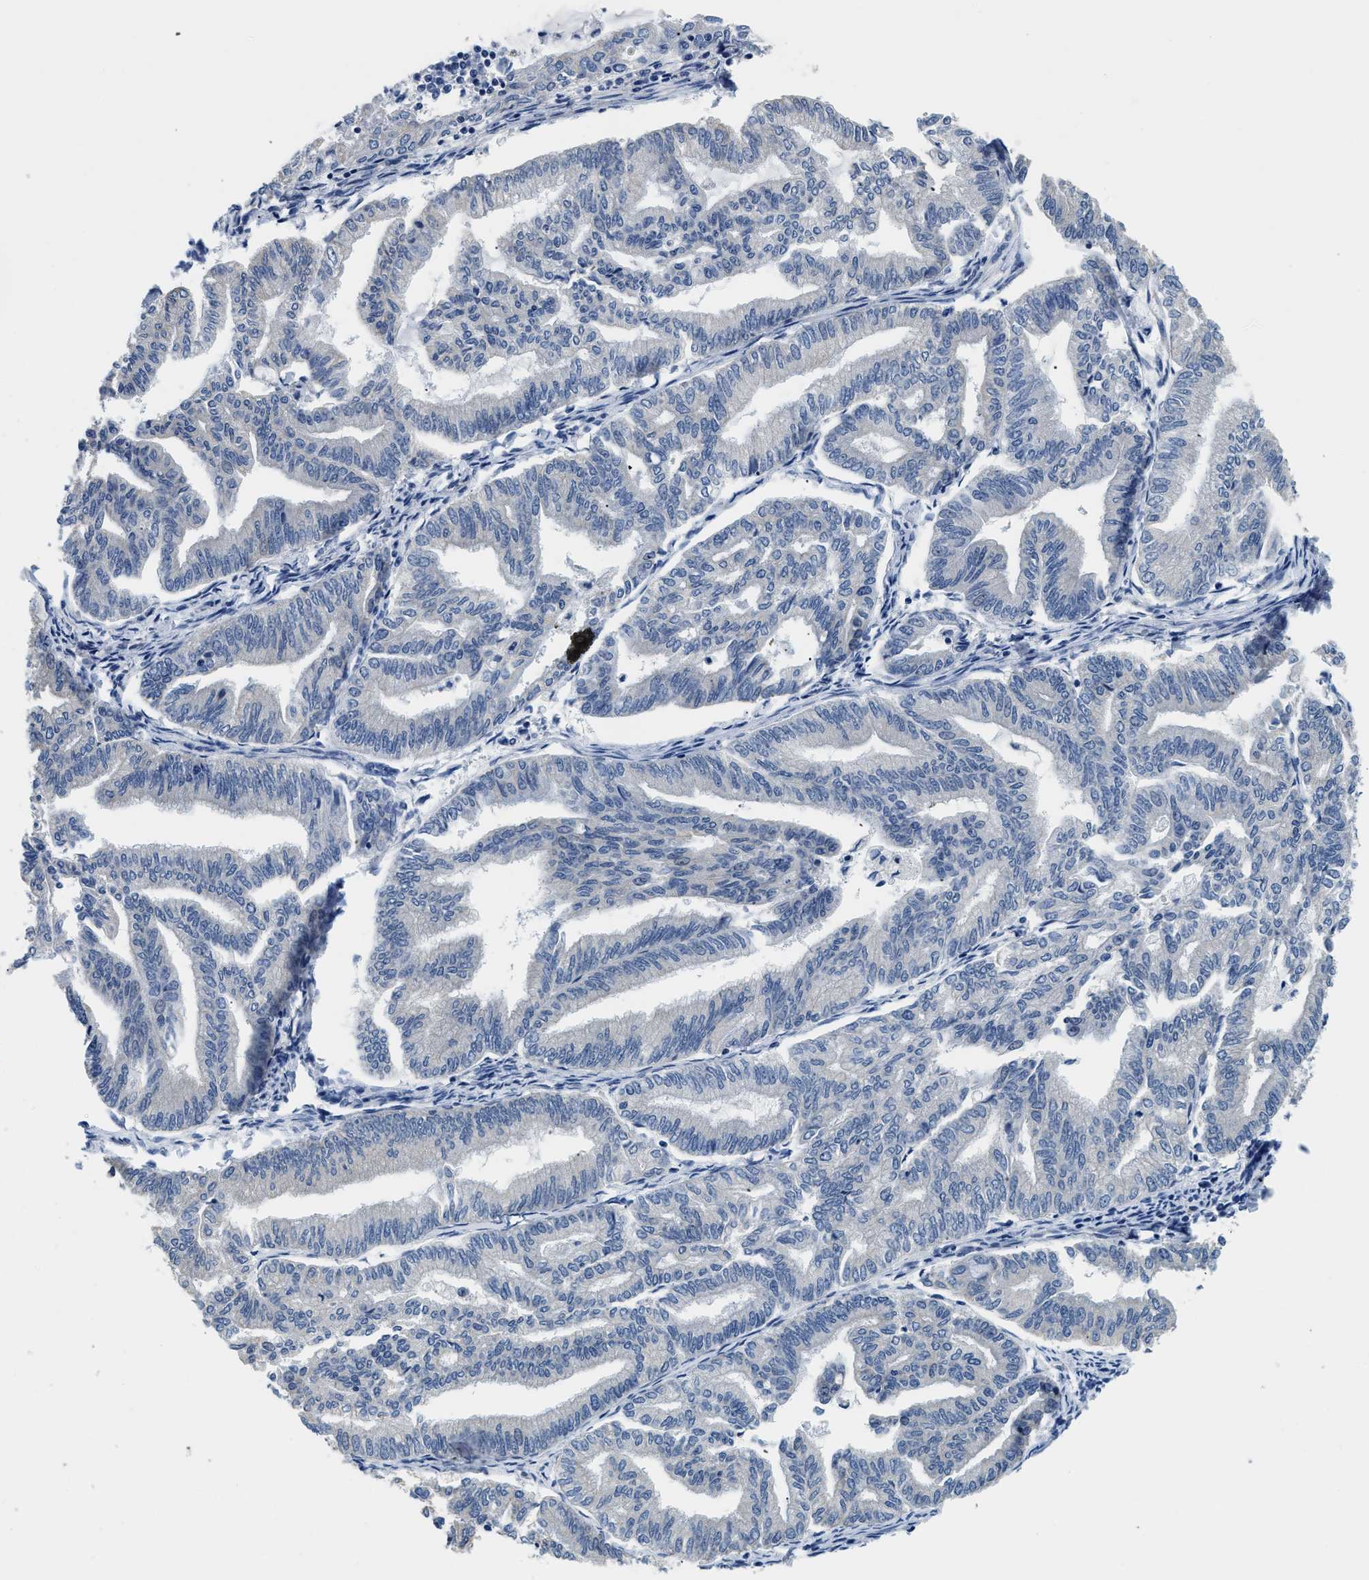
{"staining": {"intensity": "negative", "quantity": "none", "location": "none"}, "tissue": "endometrial cancer", "cell_type": "Tumor cells", "image_type": "cancer", "snomed": [{"axis": "morphology", "description": "Adenocarcinoma, NOS"}, {"axis": "topography", "description": "Endometrium"}], "caption": "The immunohistochemistry (IHC) histopathology image has no significant expression in tumor cells of endometrial cancer tissue. (DAB immunohistochemistry visualized using brightfield microscopy, high magnification).", "gene": "CSDE1", "patient": {"sex": "female", "age": 79}}